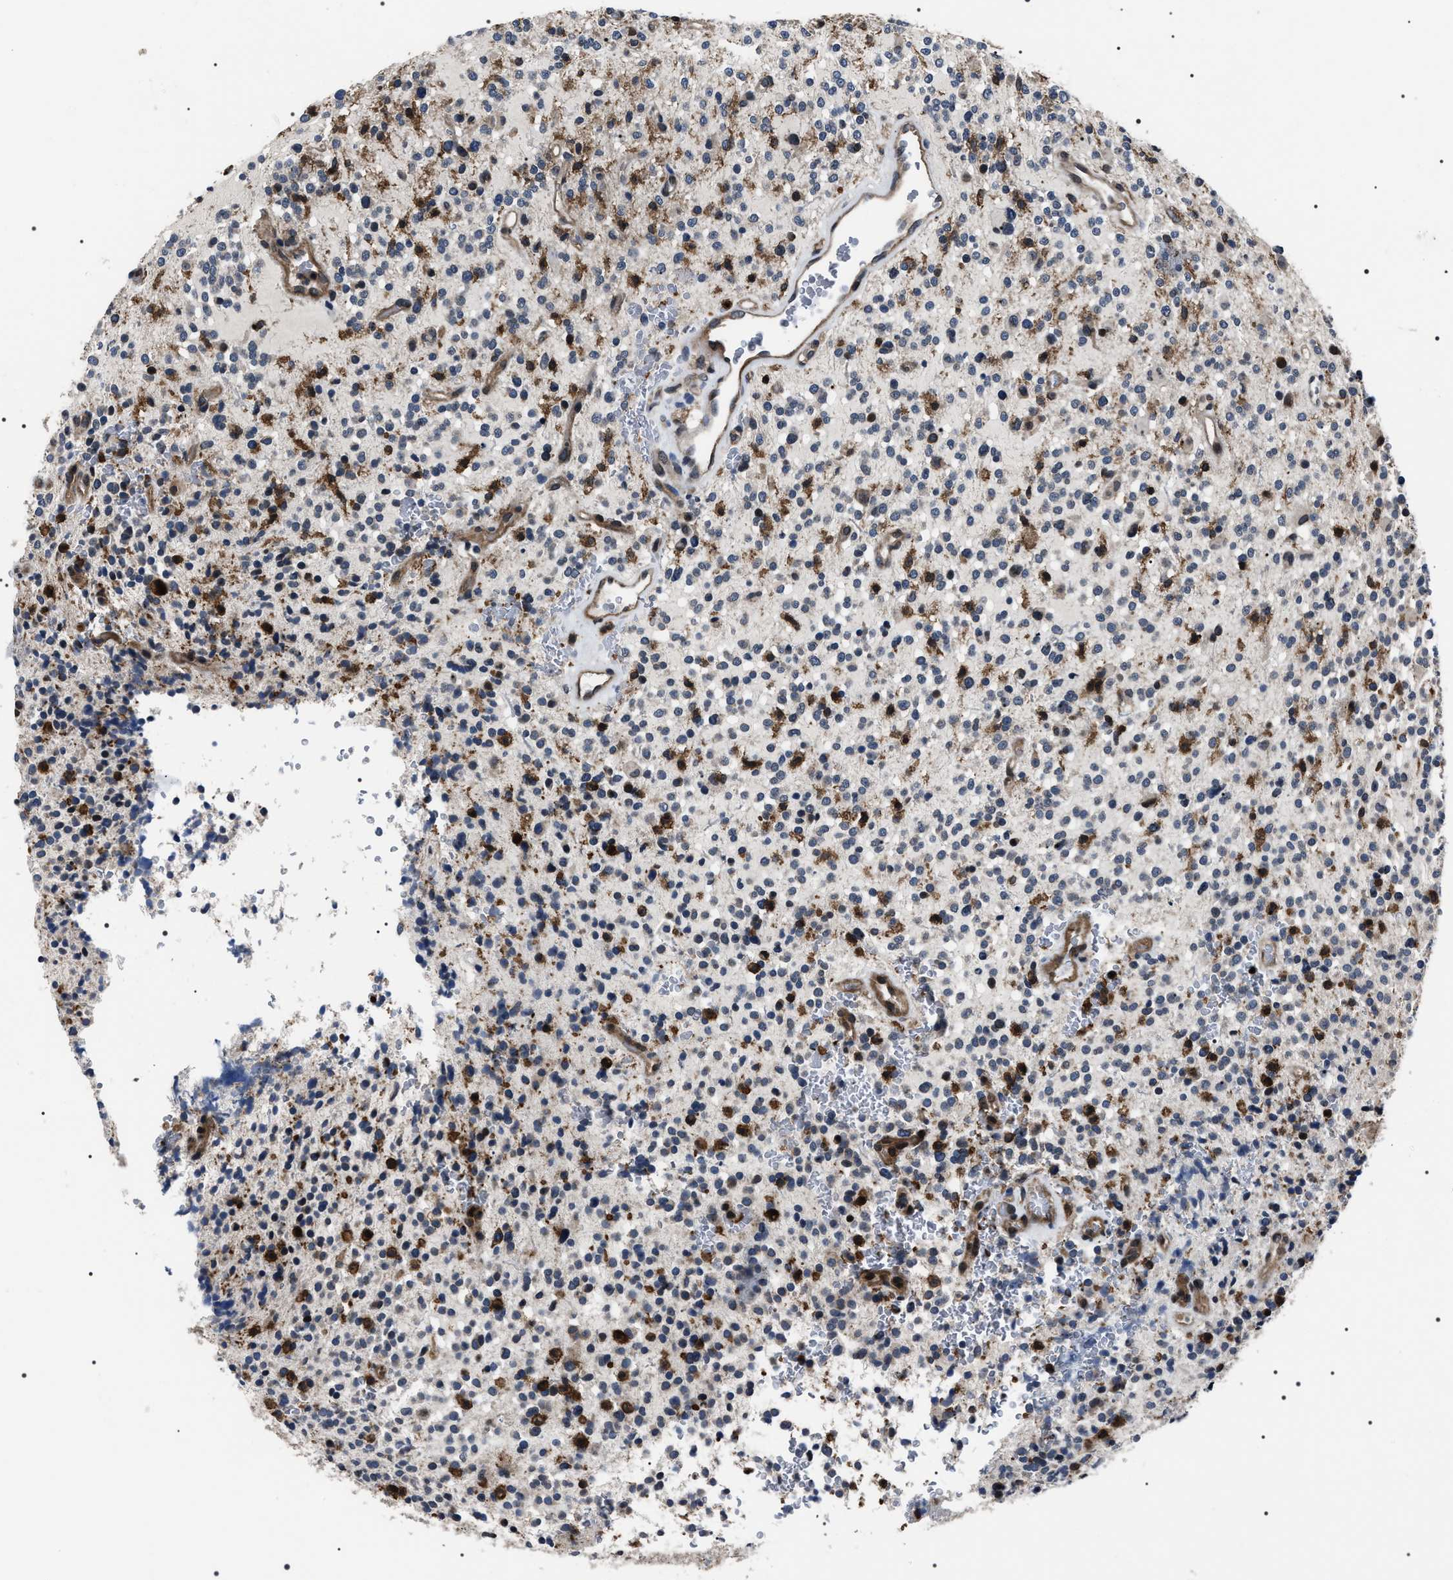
{"staining": {"intensity": "moderate", "quantity": "25%-75%", "location": "cytoplasmic/membranous"}, "tissue": "glioma", "cell_type": "Tumor cells", "image_type": "cancer", "snomed": [{"axis": "morphology", "description": "Glioma, malignant, High grade"}, {"axis": "topography", "description": "Brain"}], "caption": "A medium amount of moderate cytoplasmic/membranous positivity is appreciated in about 25%-75% of tumor cells in malignant high-grade glioma tissue. (DAB (3,3'-diaminobenzidine) IHC, brown staining for protein, blue staining for nuclei).", "gene": "SIPA1", "patient": {"sex": "male", "age": 48}}